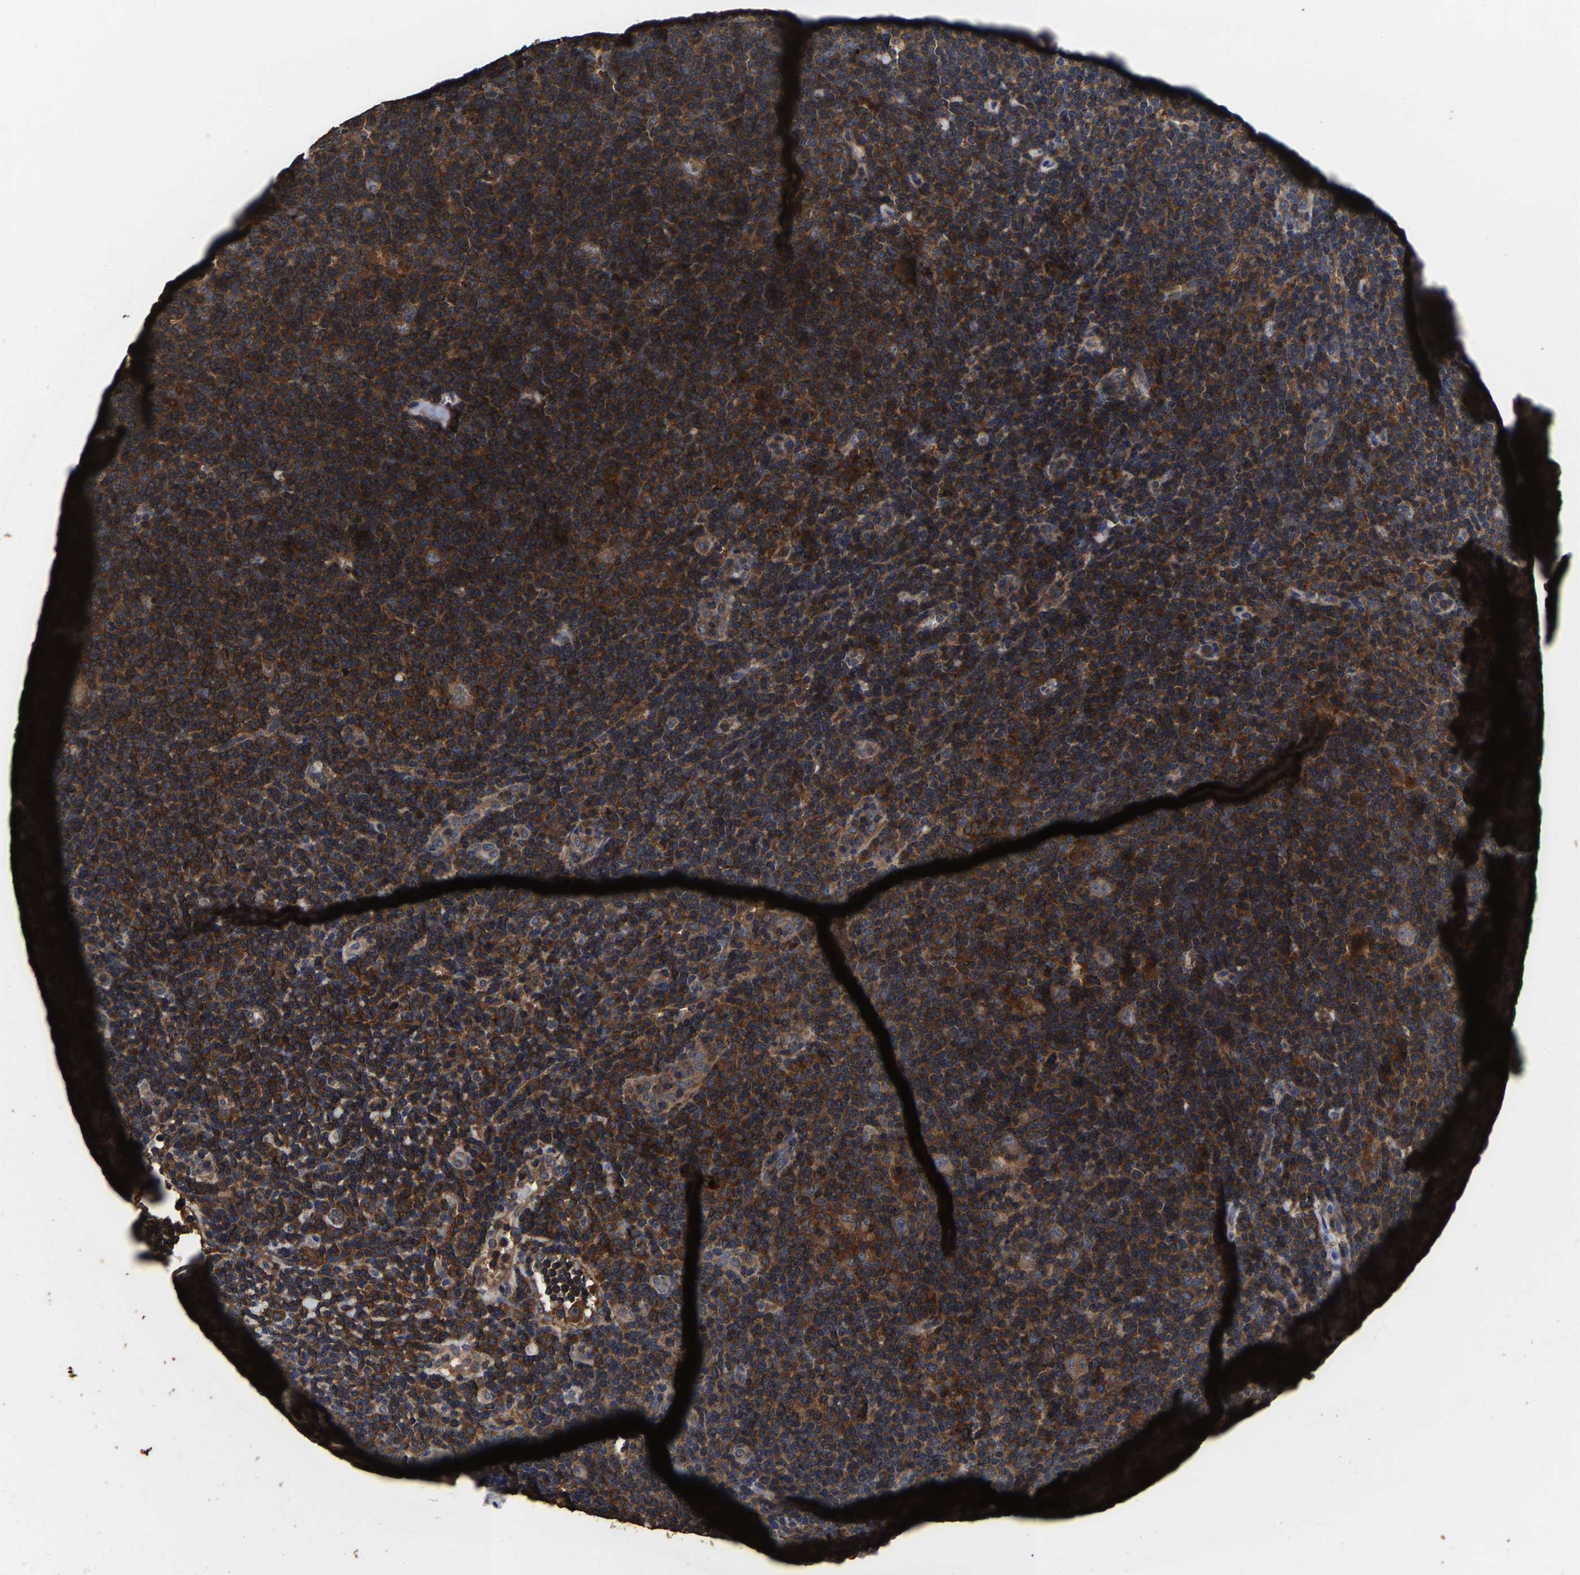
{"staining": {"intensity": "moderate", "quantity": ">75%", "location": "cytoplasmic/membranous"}, "tissue": "lymphoma", "cell_type": "Tumor cells", "image_type": "cancer", "snomed": [{"axis": "morphology", "description": "Hodgkin's disease, NOS"}, {"axis": "topography", "description": "Lymph node"}], "caption": "This image exhibits immunohistochemistry (IHC) staining of human lymphoma, with medium moderate cytoplasmic/membranous expression in approximately >75% of tumor cells.", "gene": "ITCH", "patient": {"sex": "female", "age": 57}}